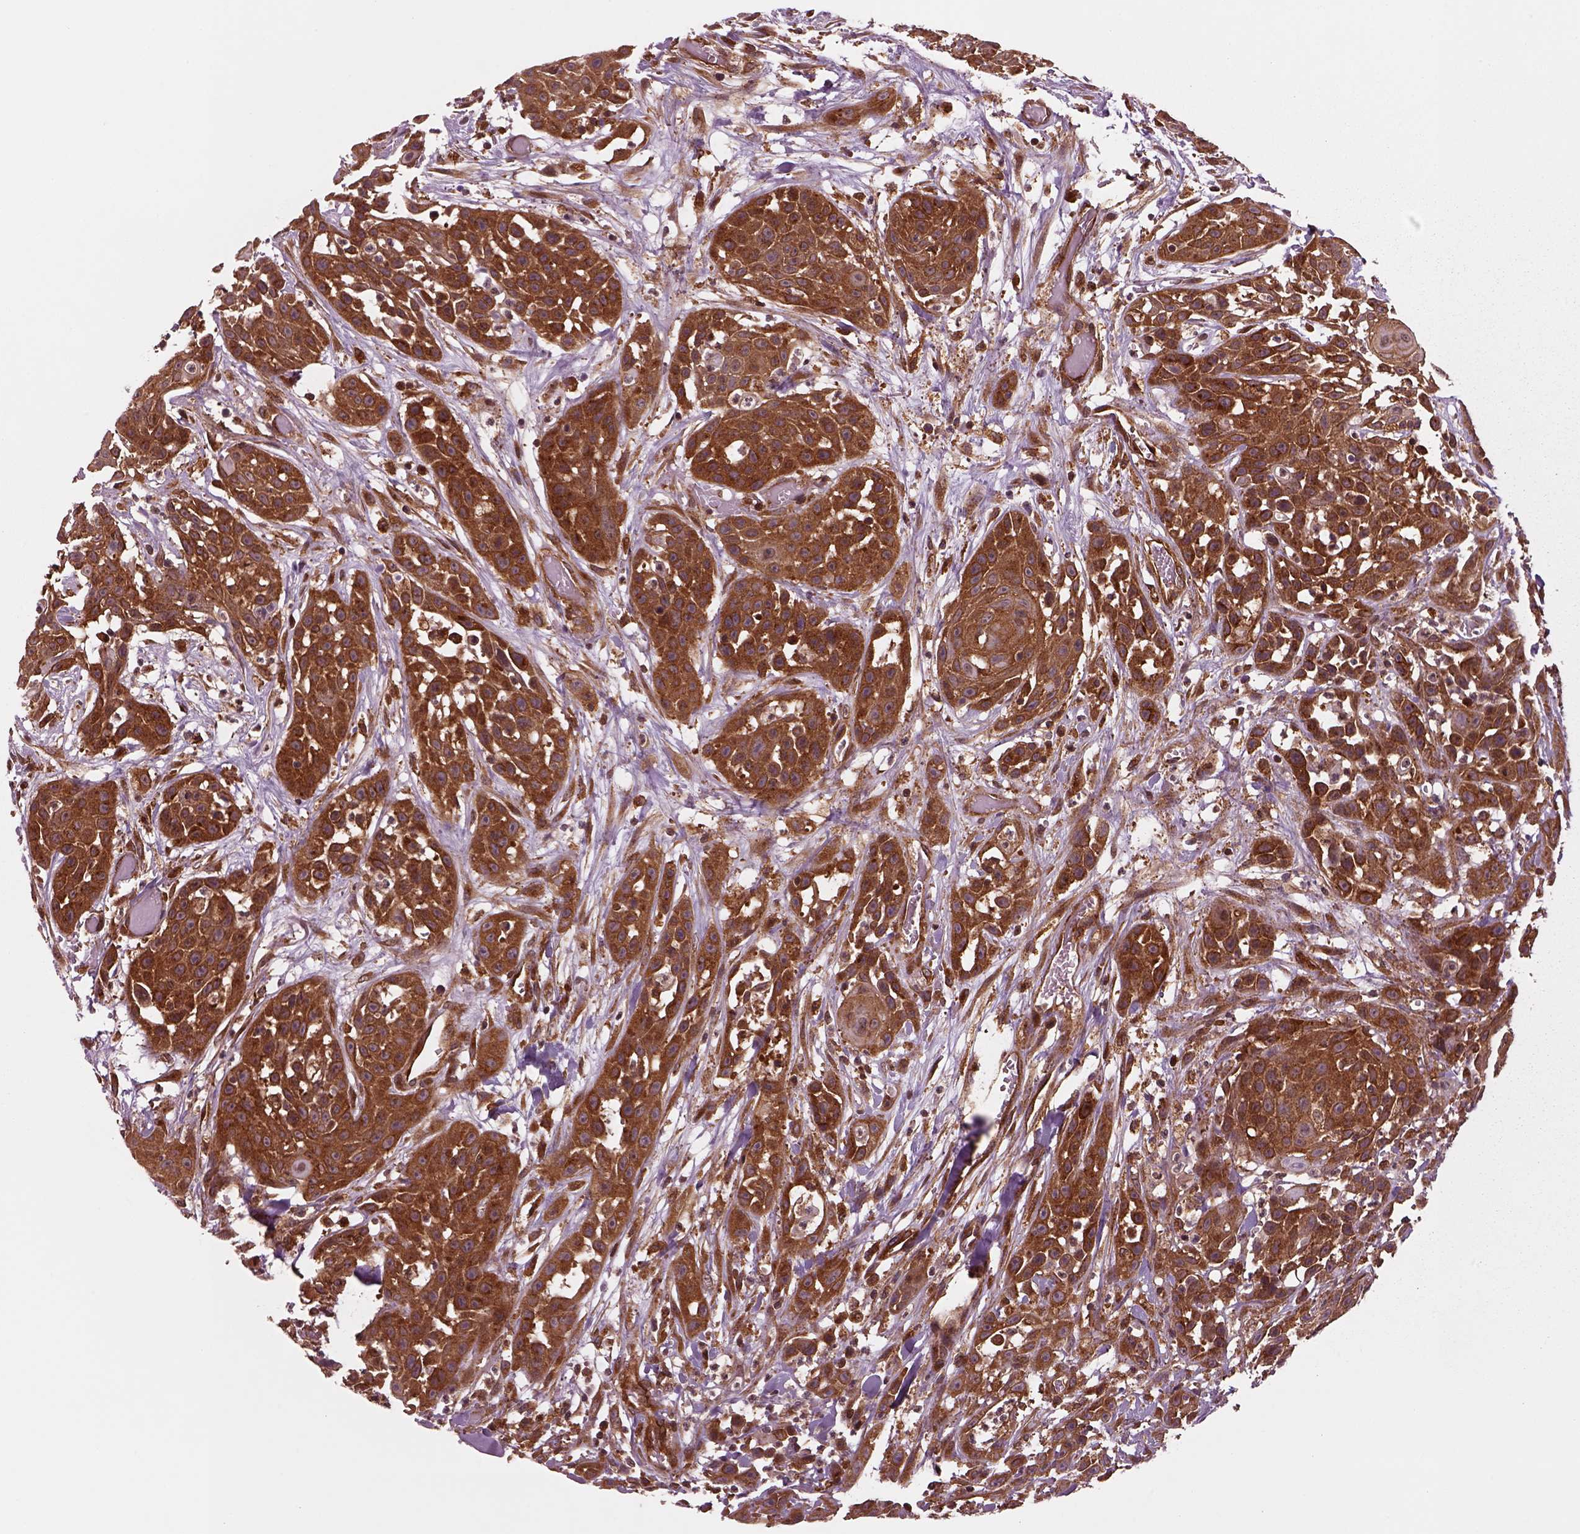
{"staining": {"intensity": "strong", "quantity": ">75%", "location": "cytoplasmic/membranous"}, "tissue": "head and neck cancer", "cell_type": "Tumor cells", "image_type": "cancer", "snomed": [{"axis": "morphology", "description": "Squamous cell carcinoma, NOS"}, {"axis": "topography", "description": "Oral tissue"}, {"axis": "topography", "description": "Head-Neck"}], "caption": "The image demonstrates staining of head and neck cancer (squamous cell carcinoma), revealing strong cytoplasmic/membranous protein positivity (brown color) within tumor cells. (Stains: DAB in brown, nuclei in blue, Microscopy: brightfield microscopy at high magnification).", "gene": "WASHC2A", "patient": {"sex": "male", "age": 81}}